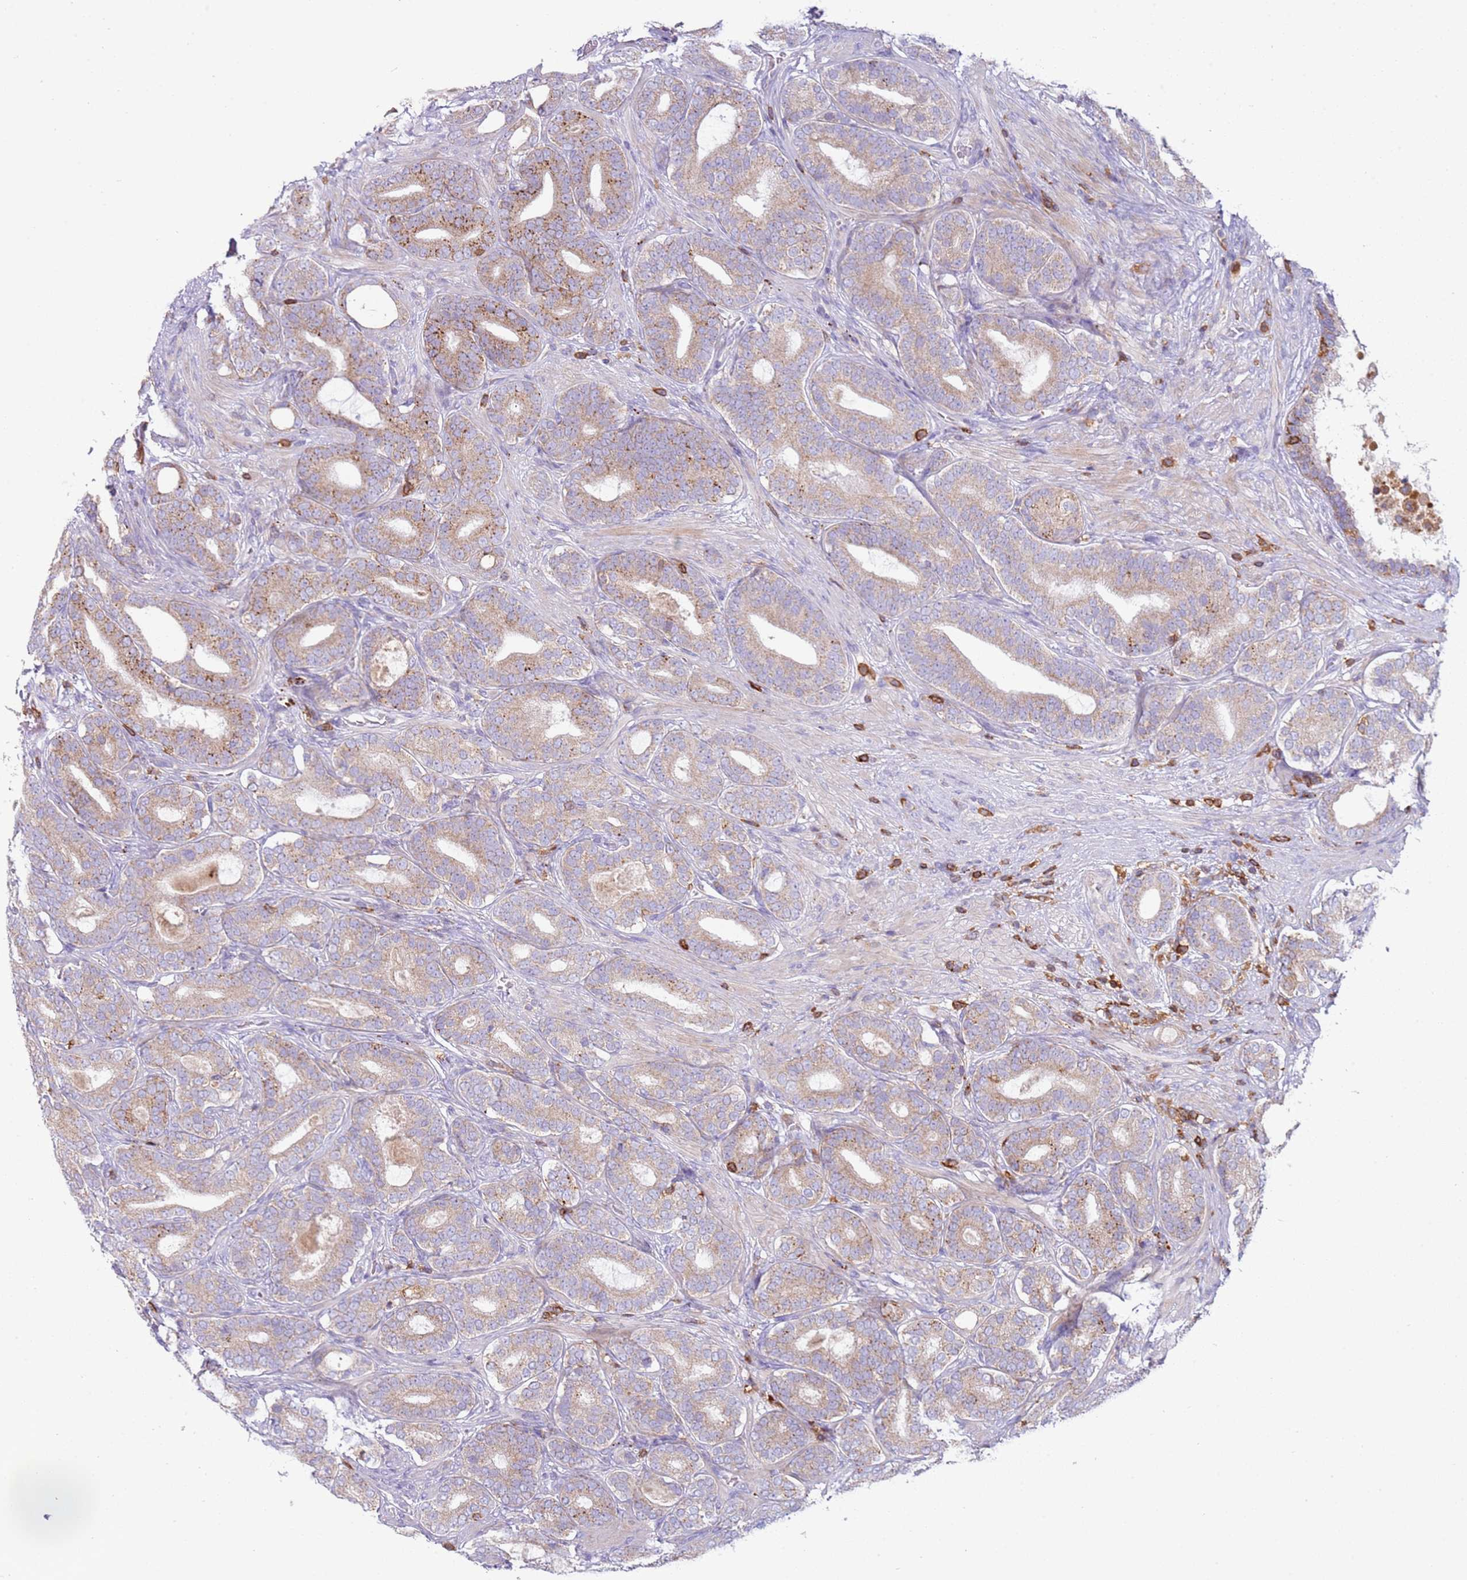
{"staining": {"intensity": "moderate", "quantity": "25%-75%", "location": "cytoplasmic/membranous"}, "tissue": "prostate cancer", "cell_type": "Tumor cells", "image_type": "cancer", "snomed": [{"axis": "morphology", "description": "Adenocarcinoma, High grade"}, {"axis": "topography", "description": "Prostate"}], "caption": "Prostate high-grade adenocarcinoma tissue demonstrates moderate cytoplasmic/membranous staining in about 25%-75% of tumor cells Using DAB (brown) and hematoxylin (blue) stains, captured at high magnification using brightfield microscopy.", "gene": "TTPAL", "patient": {"sex": "male", "age": 60}}